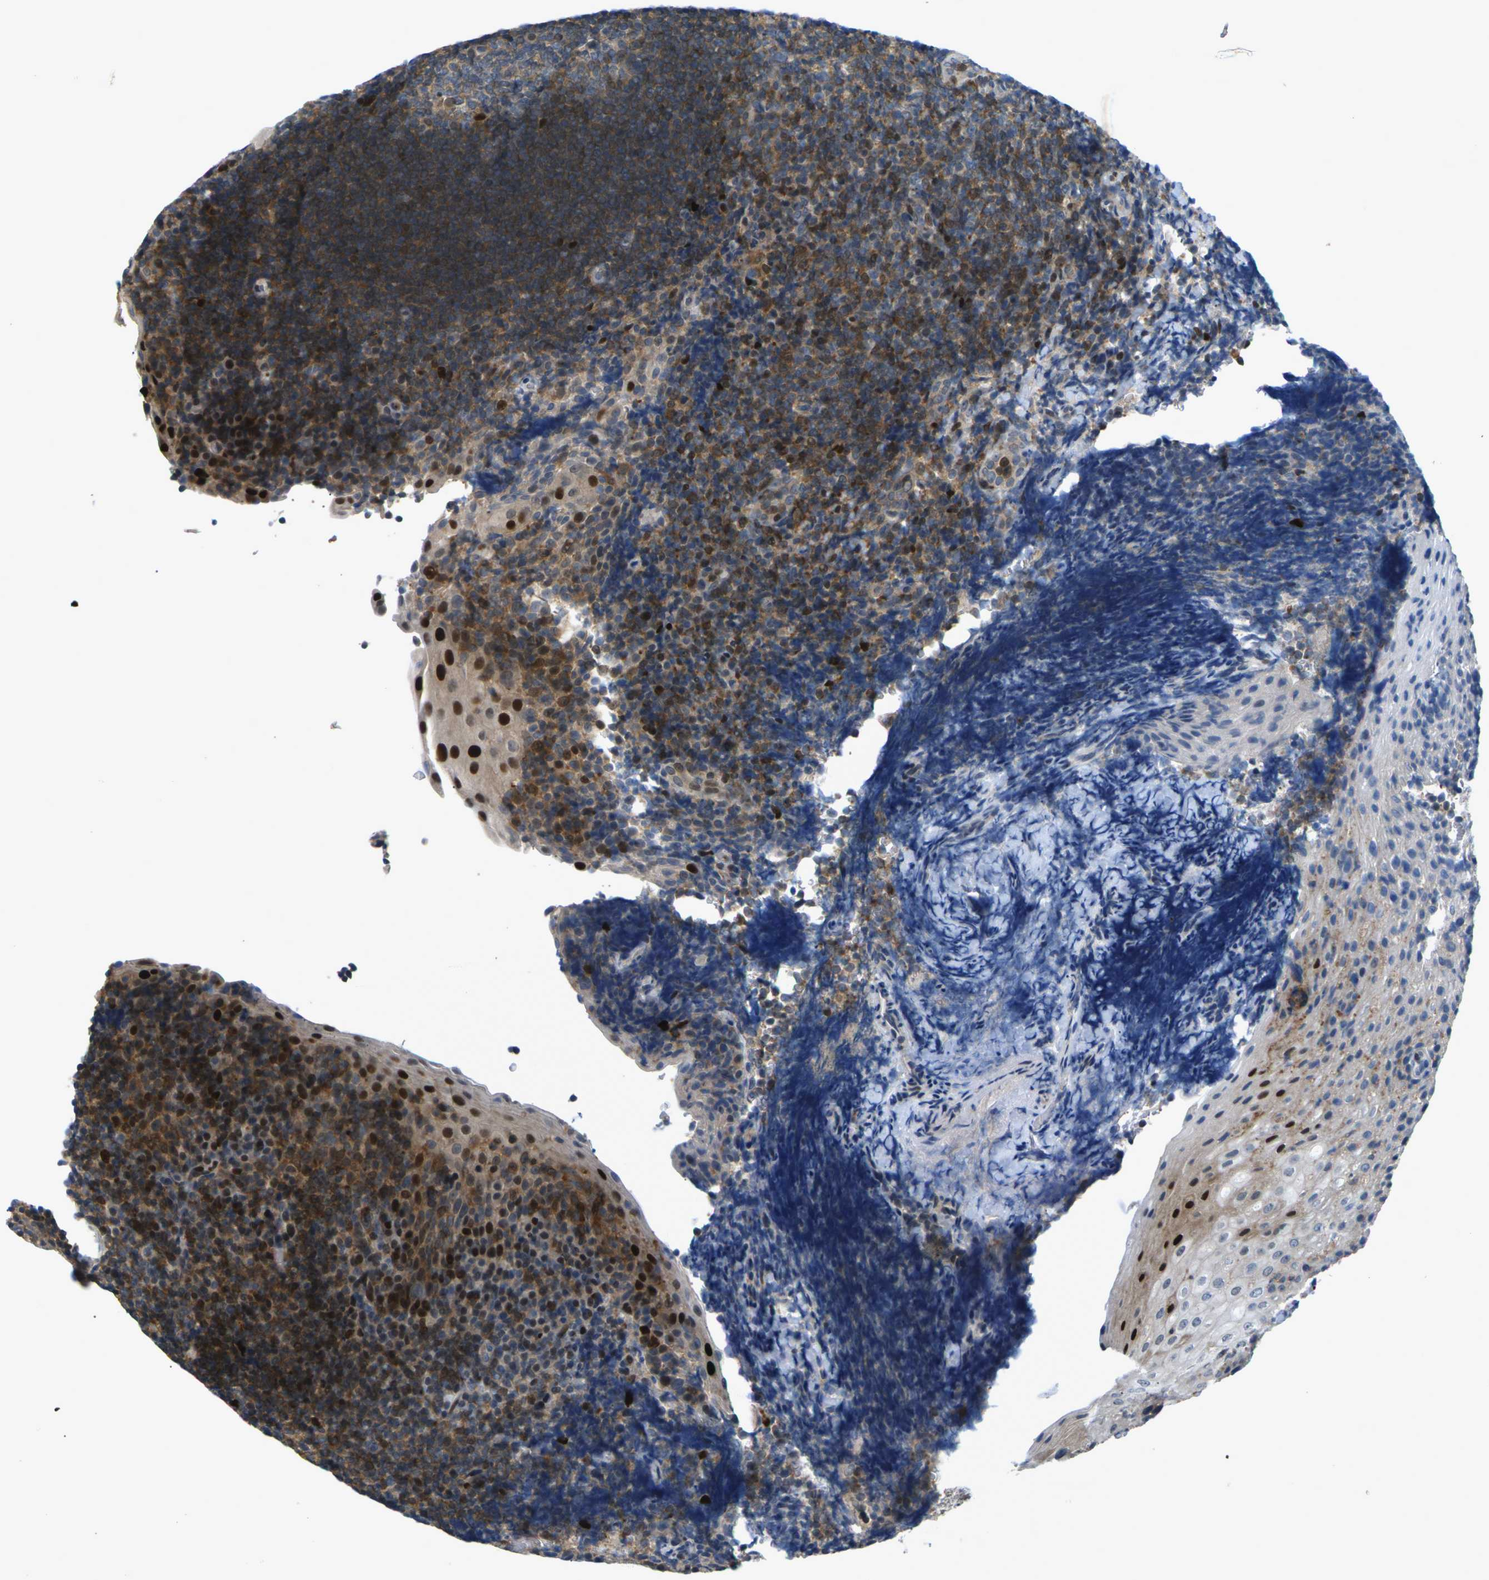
{"staining": {"intensity": "moderate", "quantity": "25%-75%", "location": "cytoplasmic/membranous,nuclear"}, "tissue": "tonsil", "cell_type": "Germinal center cells", "image_type": "normal", "snomed": [{"axis": "morphology", "description": "Normal tissue, NOS"}, {"axis": "topography", "description": "Tonsil"}], "caption": "High-magnification brightfield microscopy of benign tonsil stained with DAB (3,3'-diaminobenzidine) (brown) and counterstained with hematoxylin (blue). germinal center cells exhibit moderate cytoplasmic/membranous,nuclear expression is seen in about25%-75% of cells.", "gene": "RPS6KA3", "patient": {"sex": "male", "age": 37}}